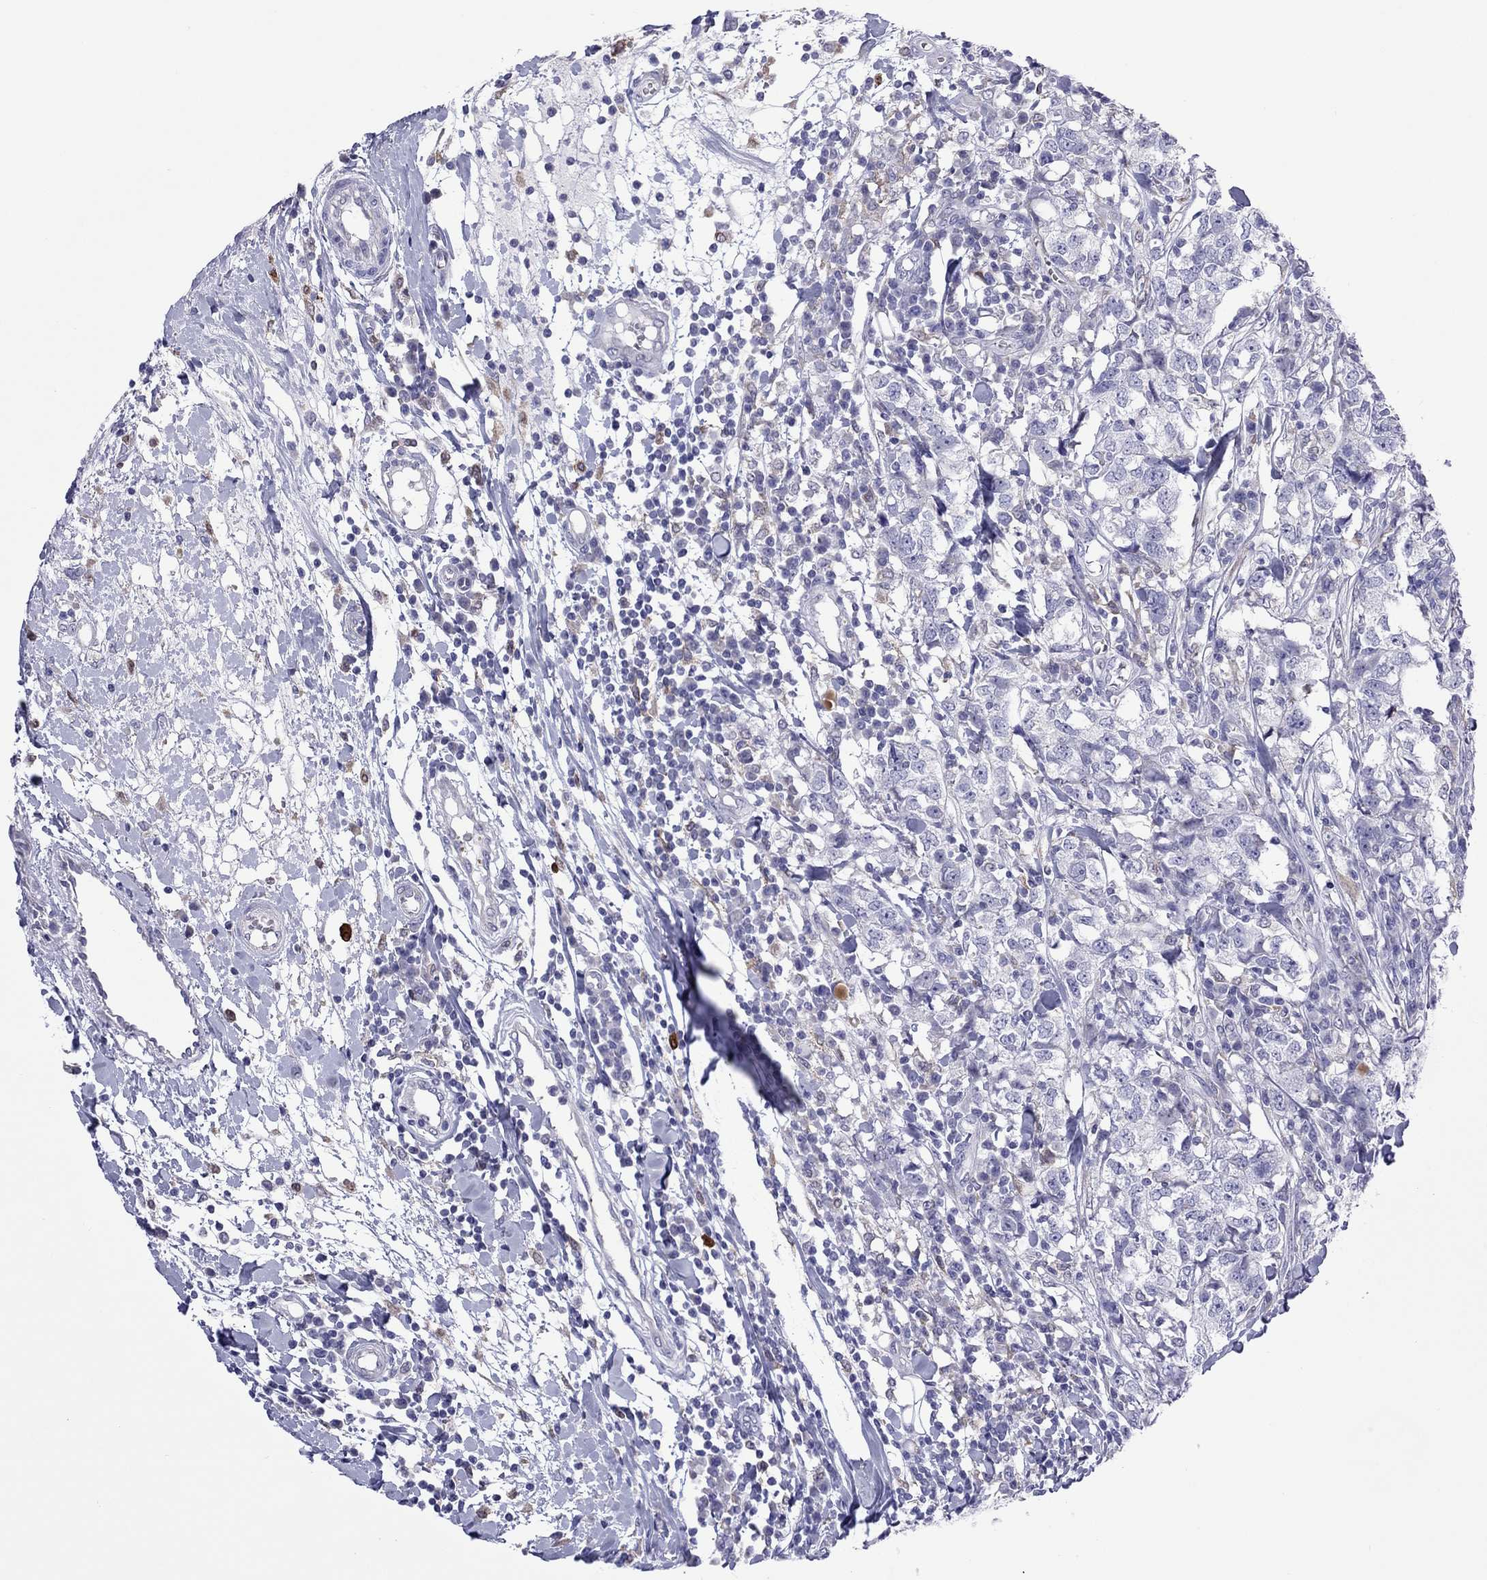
{"staining": {"intensity": "negative", "quantity": "none", "location": "none"}, "tissue": "breast cancer", "cell_type": "Tumor cells", "image_type": "cancer", "snomed": [{"axis": "morphology", "description": "Duct carcinoma"}, {"axis": "topography", "description": "Breast"}], "caption": "Breast invasive ductal carcinoma was stained to show a protein in brown. There is no significant staining in tumor cells.", "gene": "ADORA2A", "patient": {"sex": "female", "age": 30}}